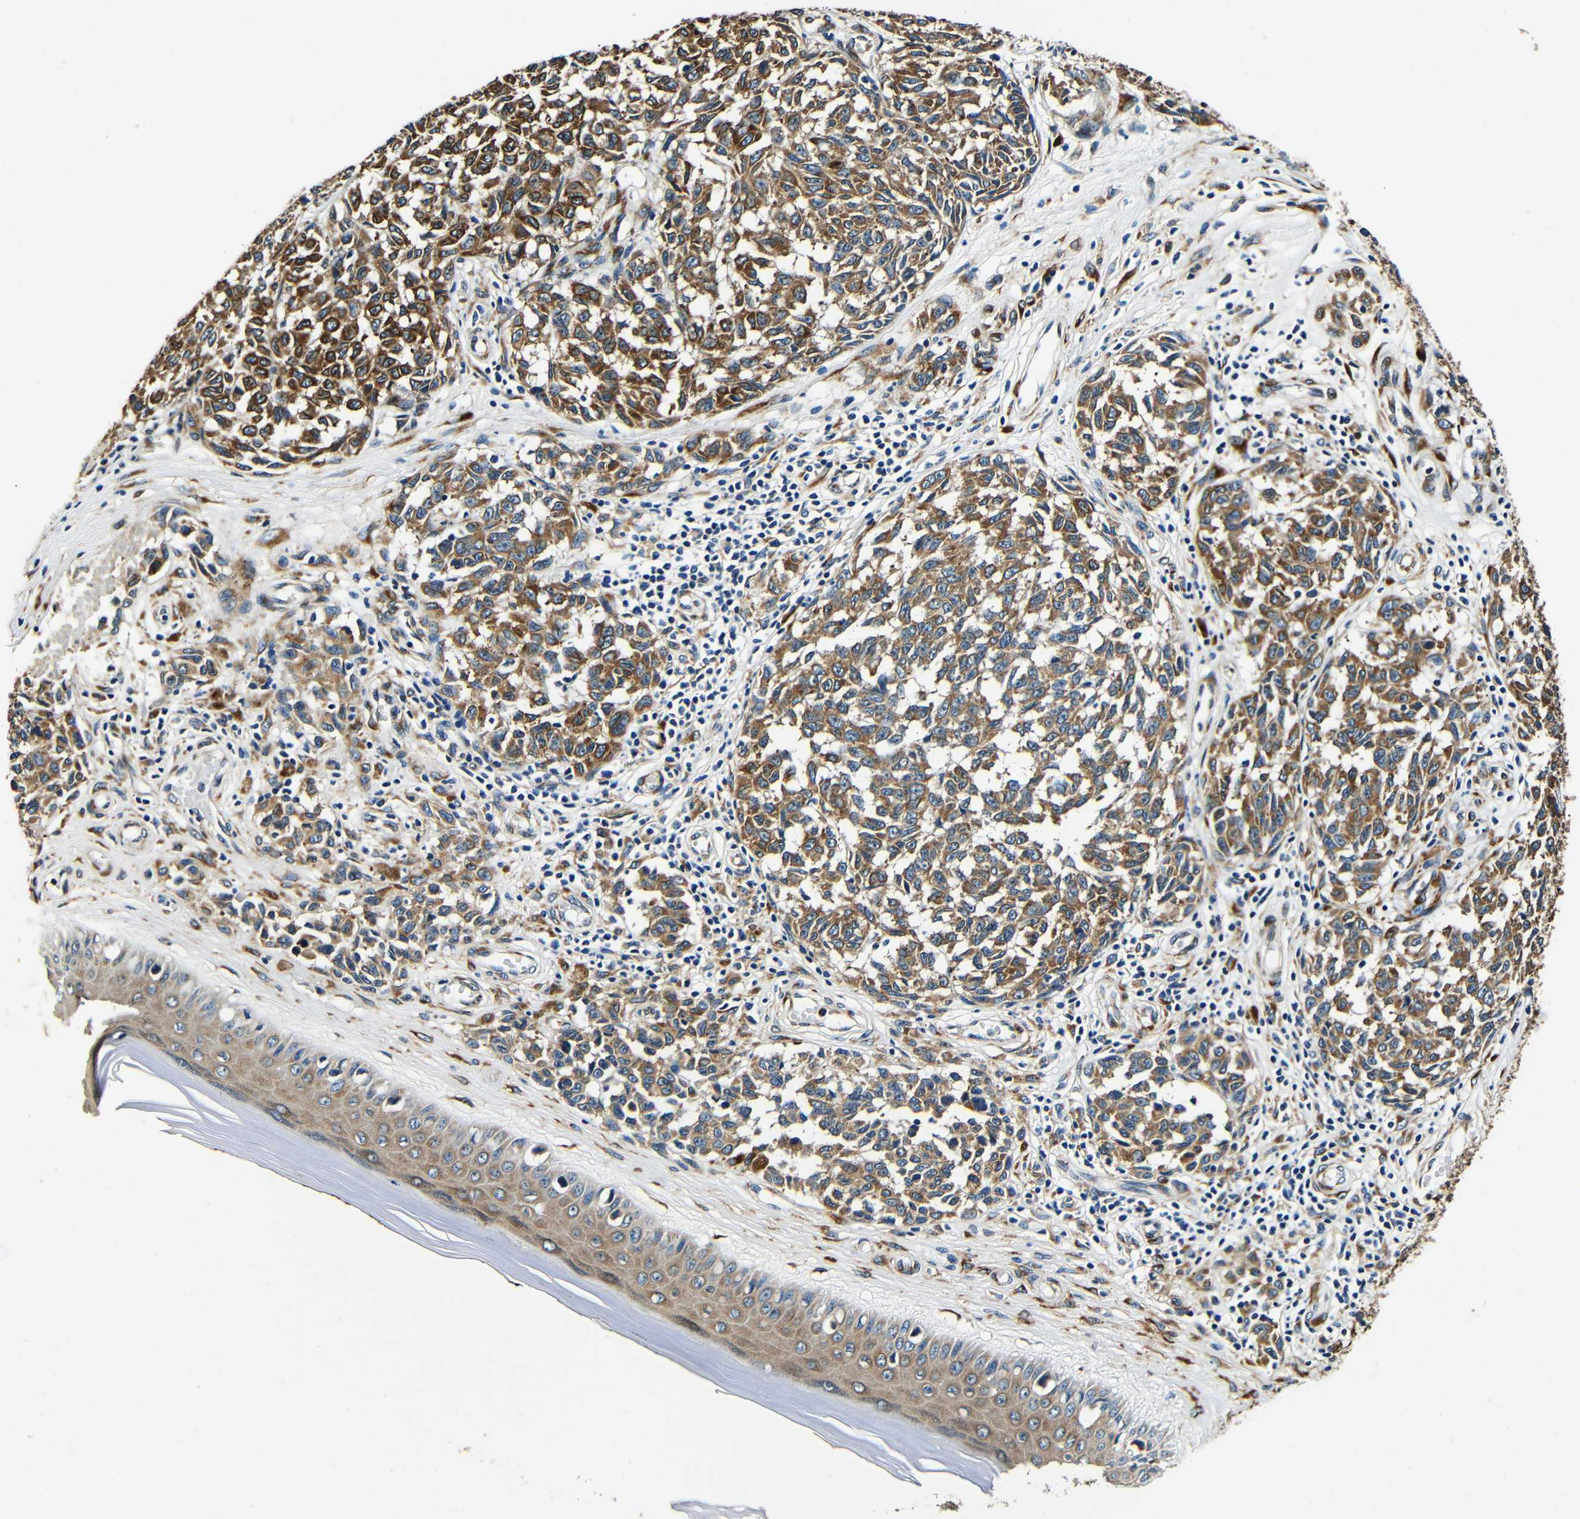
{"staining": {"intensity": "moderate", "quantity": ">75%", "location": "cytoplasmic/membranous"}, "tissue": "melanoma", "cell_type": "Tumor cells", "image_type": "cancer", "snomed": [{"axis": "morphology", "description": "Malignant melanoma, NOS"}, {"axis": "topography", "description": "Skin"}], "caption": "High-magnification brightfield microscopy of malignant melanoma stained with DAB (brown) and counterstained with hematoxylin (blue). tumor cells exhibit moderate cytoplasmic/membranous positivity is appreciated in about>75% of cells. The staining was performed using DAB, with brown indicating positive protein expression. Nuclei are stained blue with hematoxylin.", "gene": "RRBP1", "patient": {"sex": "female", "age": 64}}